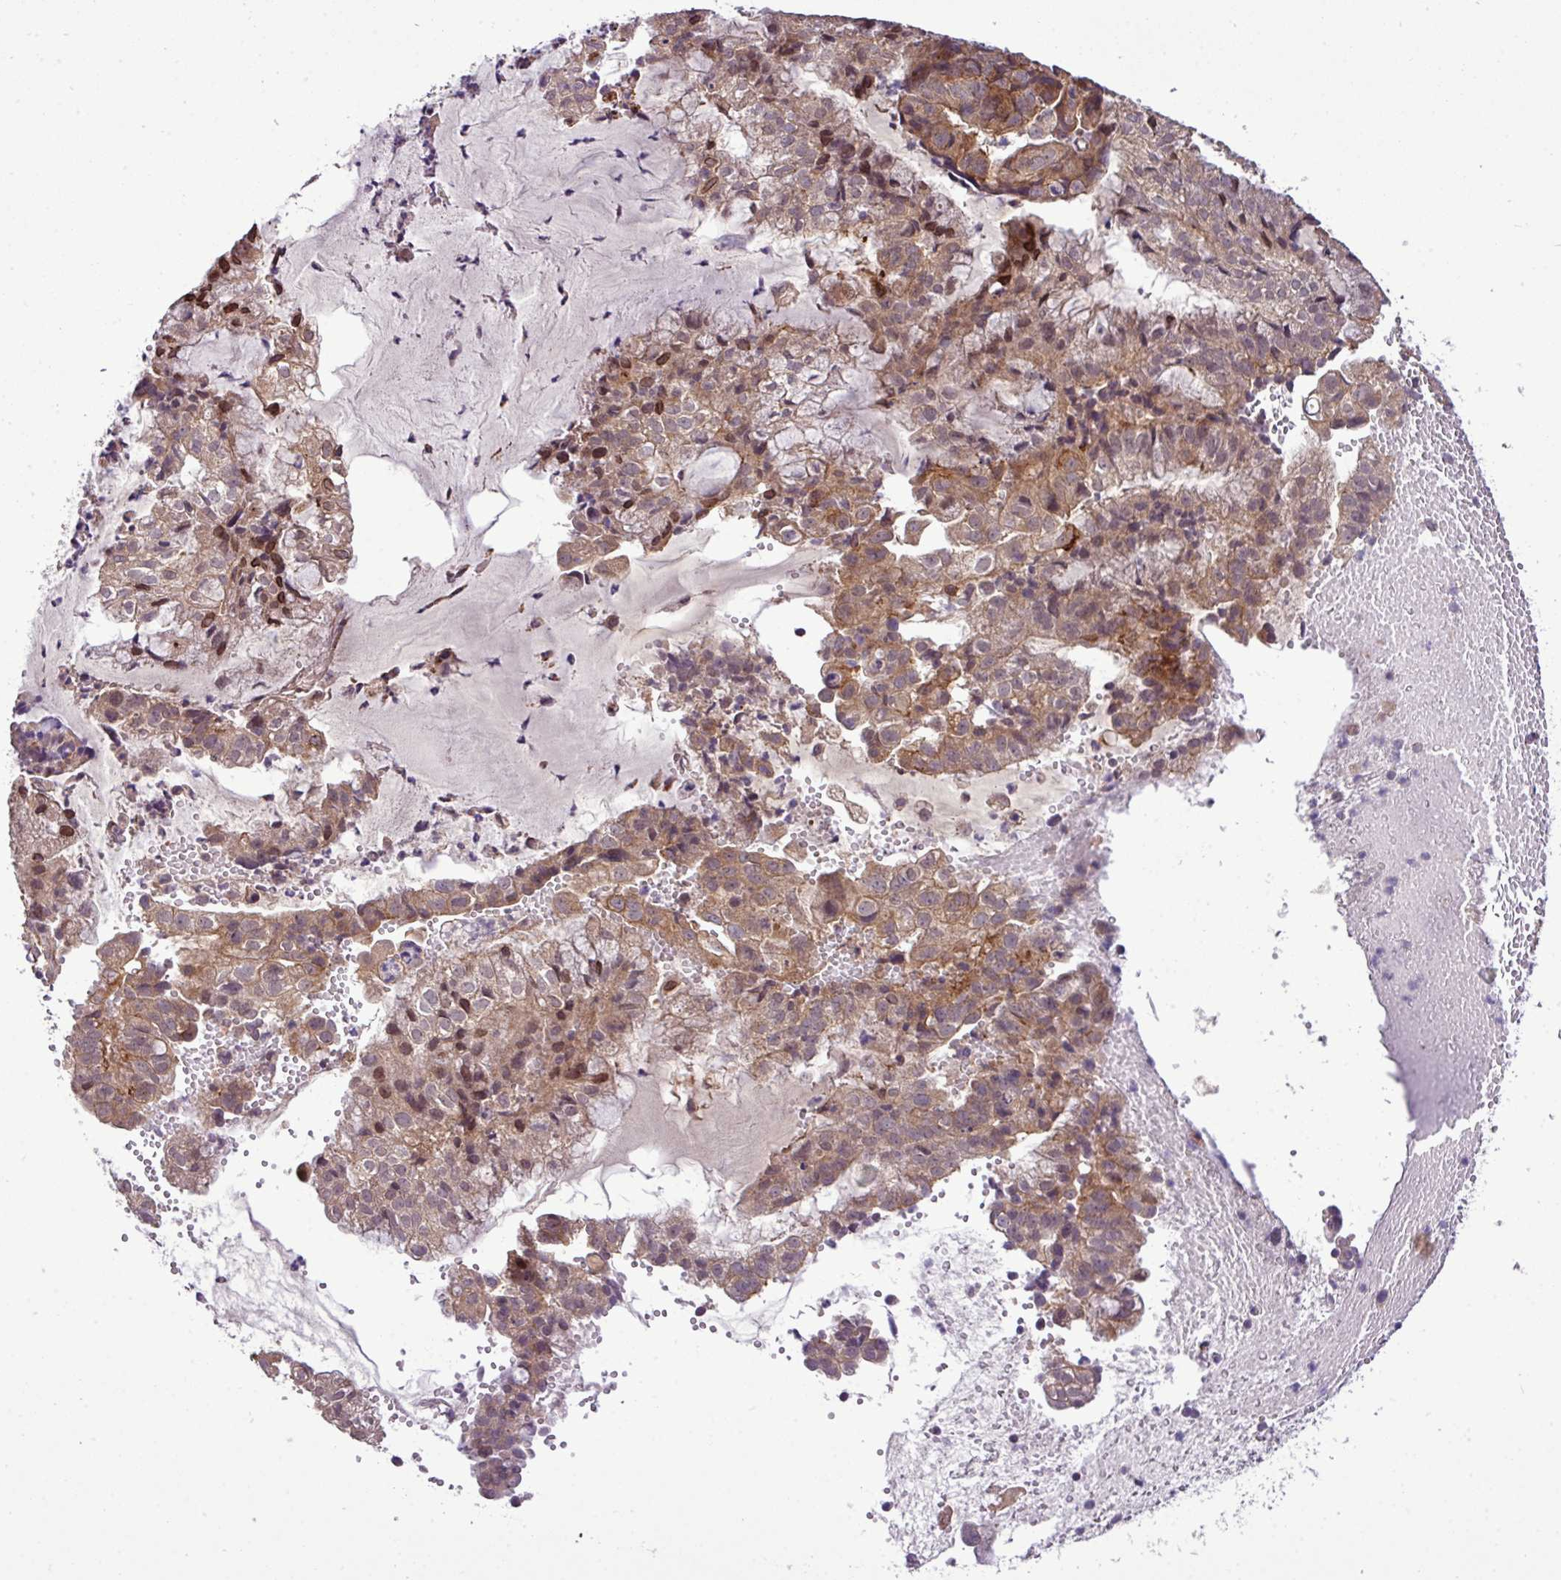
{"staining": {"intensity": "moderate", "quantity": ">75%", "location": "cytoplasmic/membranous"}, "tissue": "endometrial cancer", "cell_type": "Tumor cells", "image_type": "cancer", "snomed": [{"axis": "morphology", "description": "Adenocarcinoma, NOS"}, {"axis": "topography", "description": "Endometrium"}], "caption": "A histopathology image of human endometrial adenocarcinoma stained for a protein shows moderate cytoplasmic/membranous brown staining in tumor cells. (DAB = brown stain, brightfield microscopy at high magnification).", "gene": "XIAP", "patient": {"sex": "female", "age": 76}}